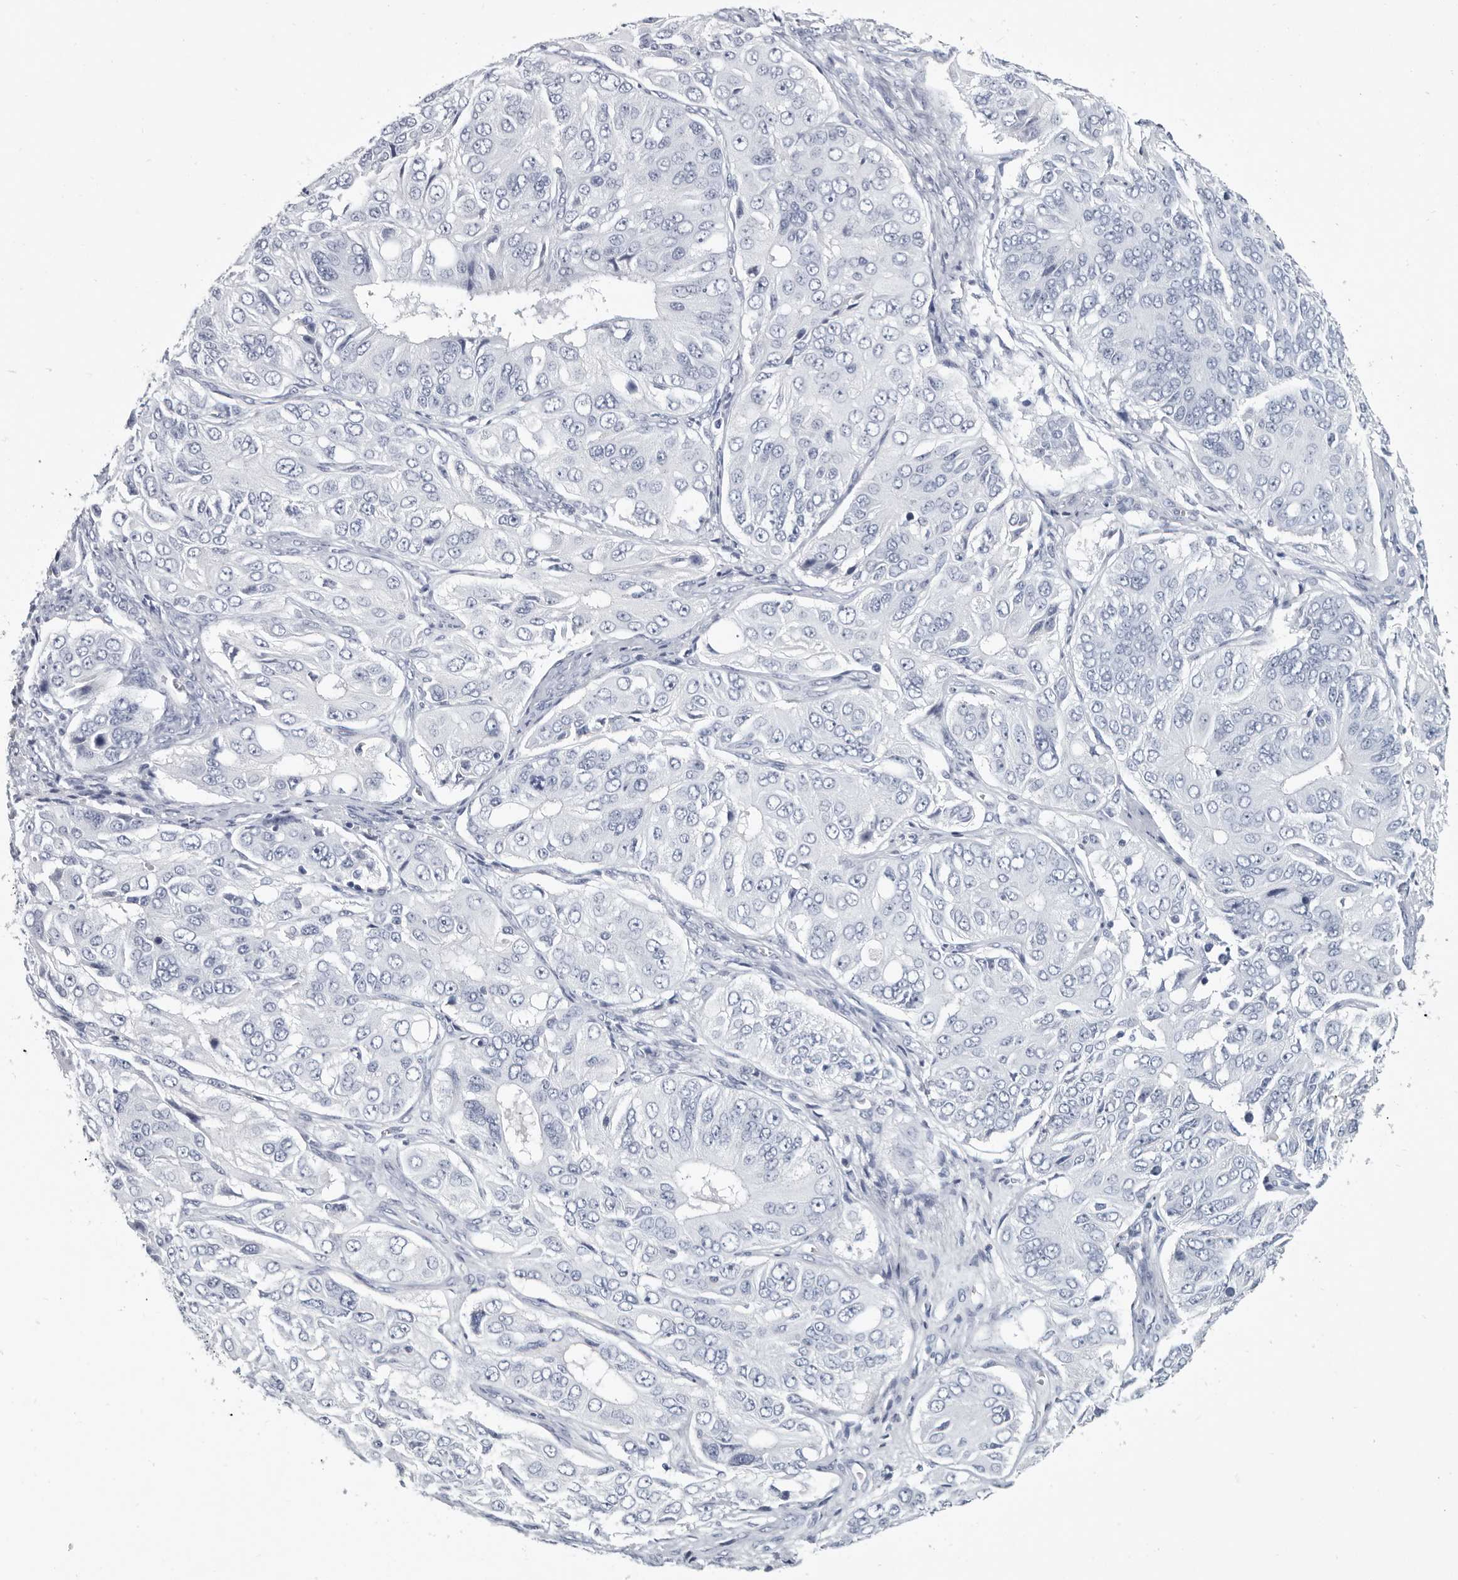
{"staining": {"intensity": "negative", "quantity": "none", "location": "none"}, "tissue": "ovarian cancer", "cell_type": "Tumor cells", "image_type": "cancer", "snomed": [{"axis": "morphology", "description": "Carcinoma, endometroid"}, {"axis": "topography", "description": "Ovary"}], "caption": "Ovarian cancer was stained to show a protein in brown. There is no significant positivity in tumor cells. The staining is performed using DAB (3,3'-diaminobenzidine) brown chromogen with nuclei counter-stained in using hematoxylin.", "gene": "WRAP73", "patient": {"sex": "female", "age": 51}}